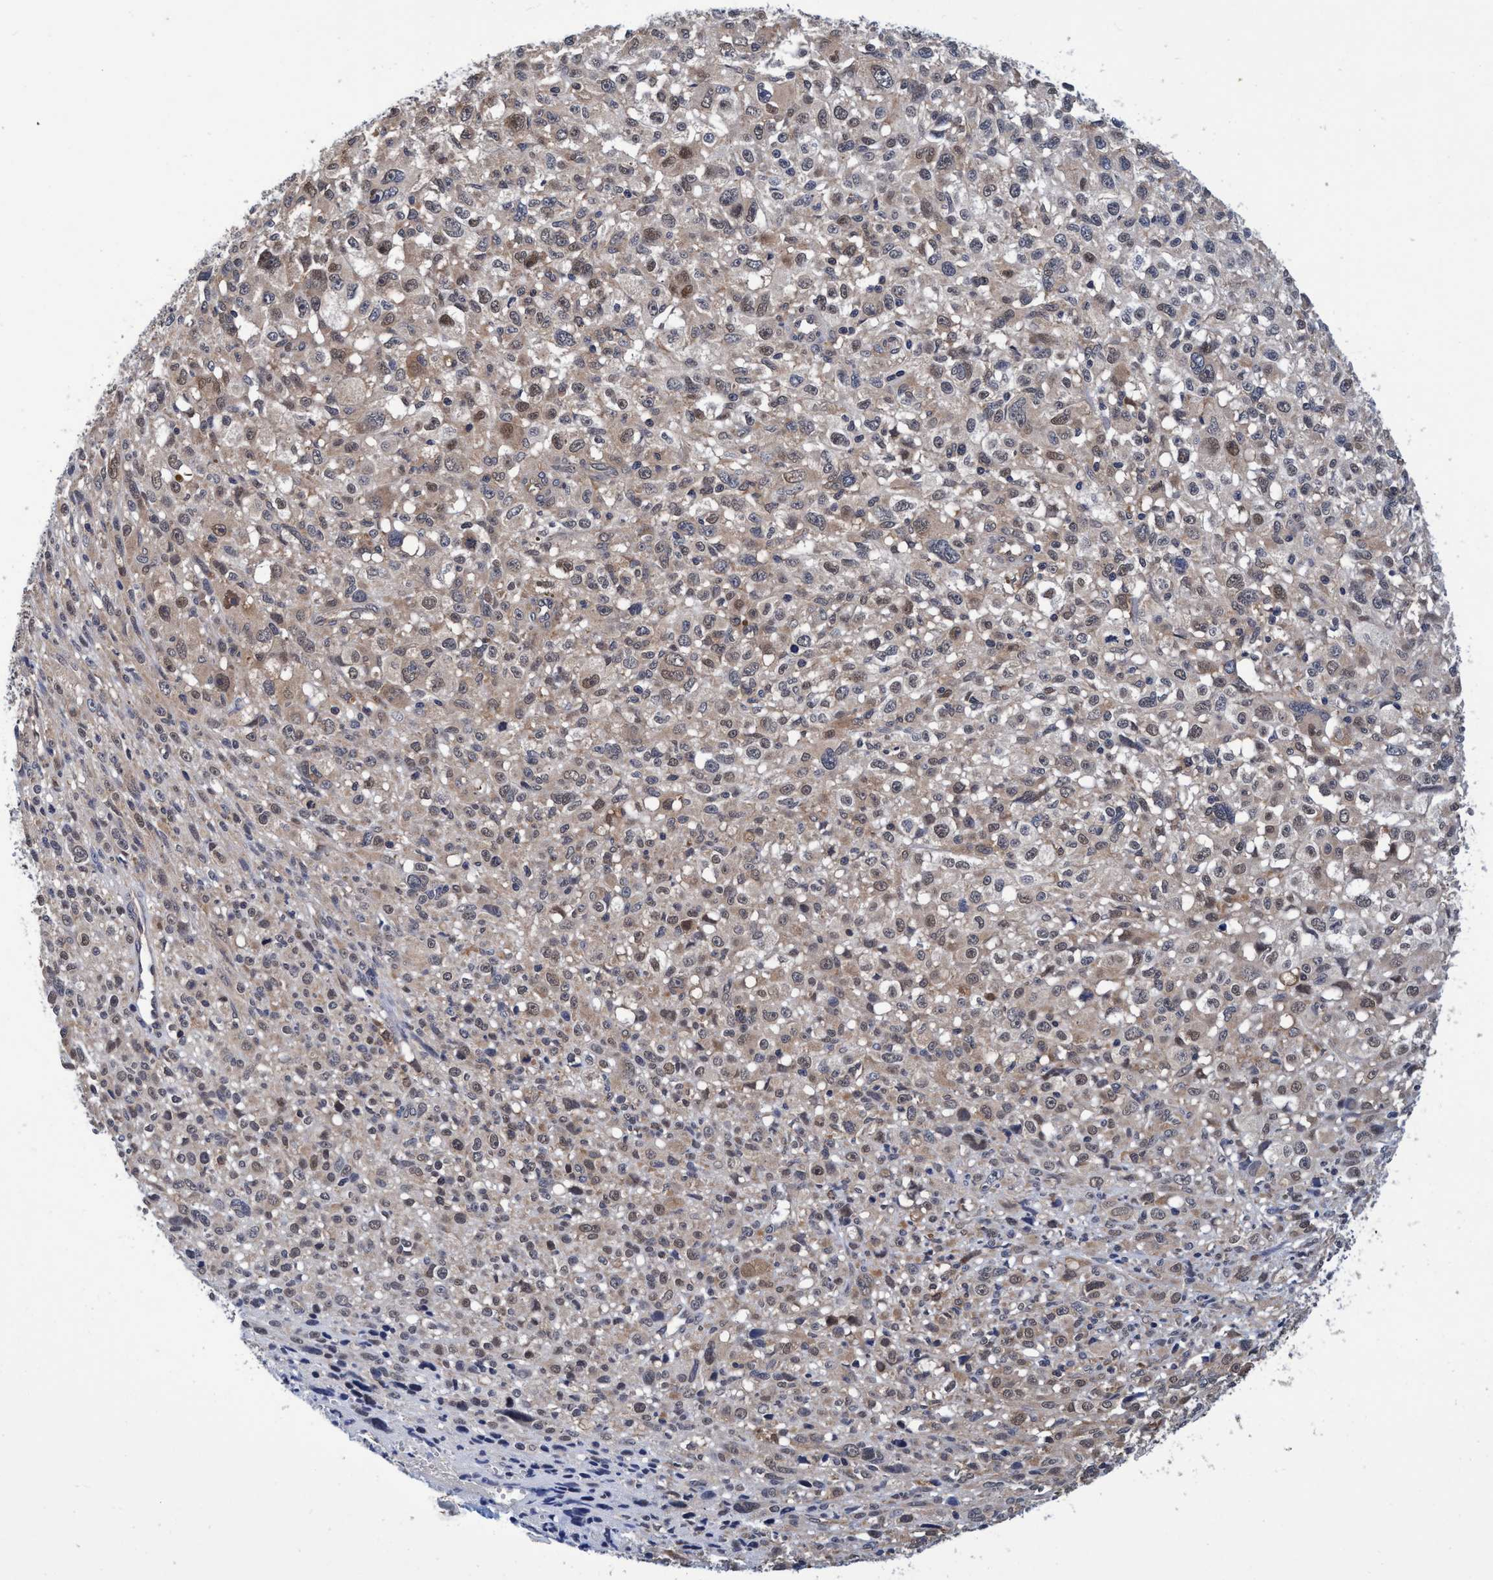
{"staining": {"intensity": "weak", "quantity": "25%-75%", "location": "cytoplasmic/membranous,nuclear"}, "tissue": "melanoma", "cell_type": "Tumor cells", "image_type": "cancer", "snomed": [{"axis": "morphology", "description": "Malignant melanoma, NOS"}, {"axis": "topography", "description": "Skin"}], "caption": "Immunohistochemical staining of human malignant melanoma displays low levels of weak cytoplasmic/membranous and nuclear protein expression in approximately 25%-75% of tumor cells.", "gene": "PSMD12", "patient": {"sex": "female", "age": 55}}